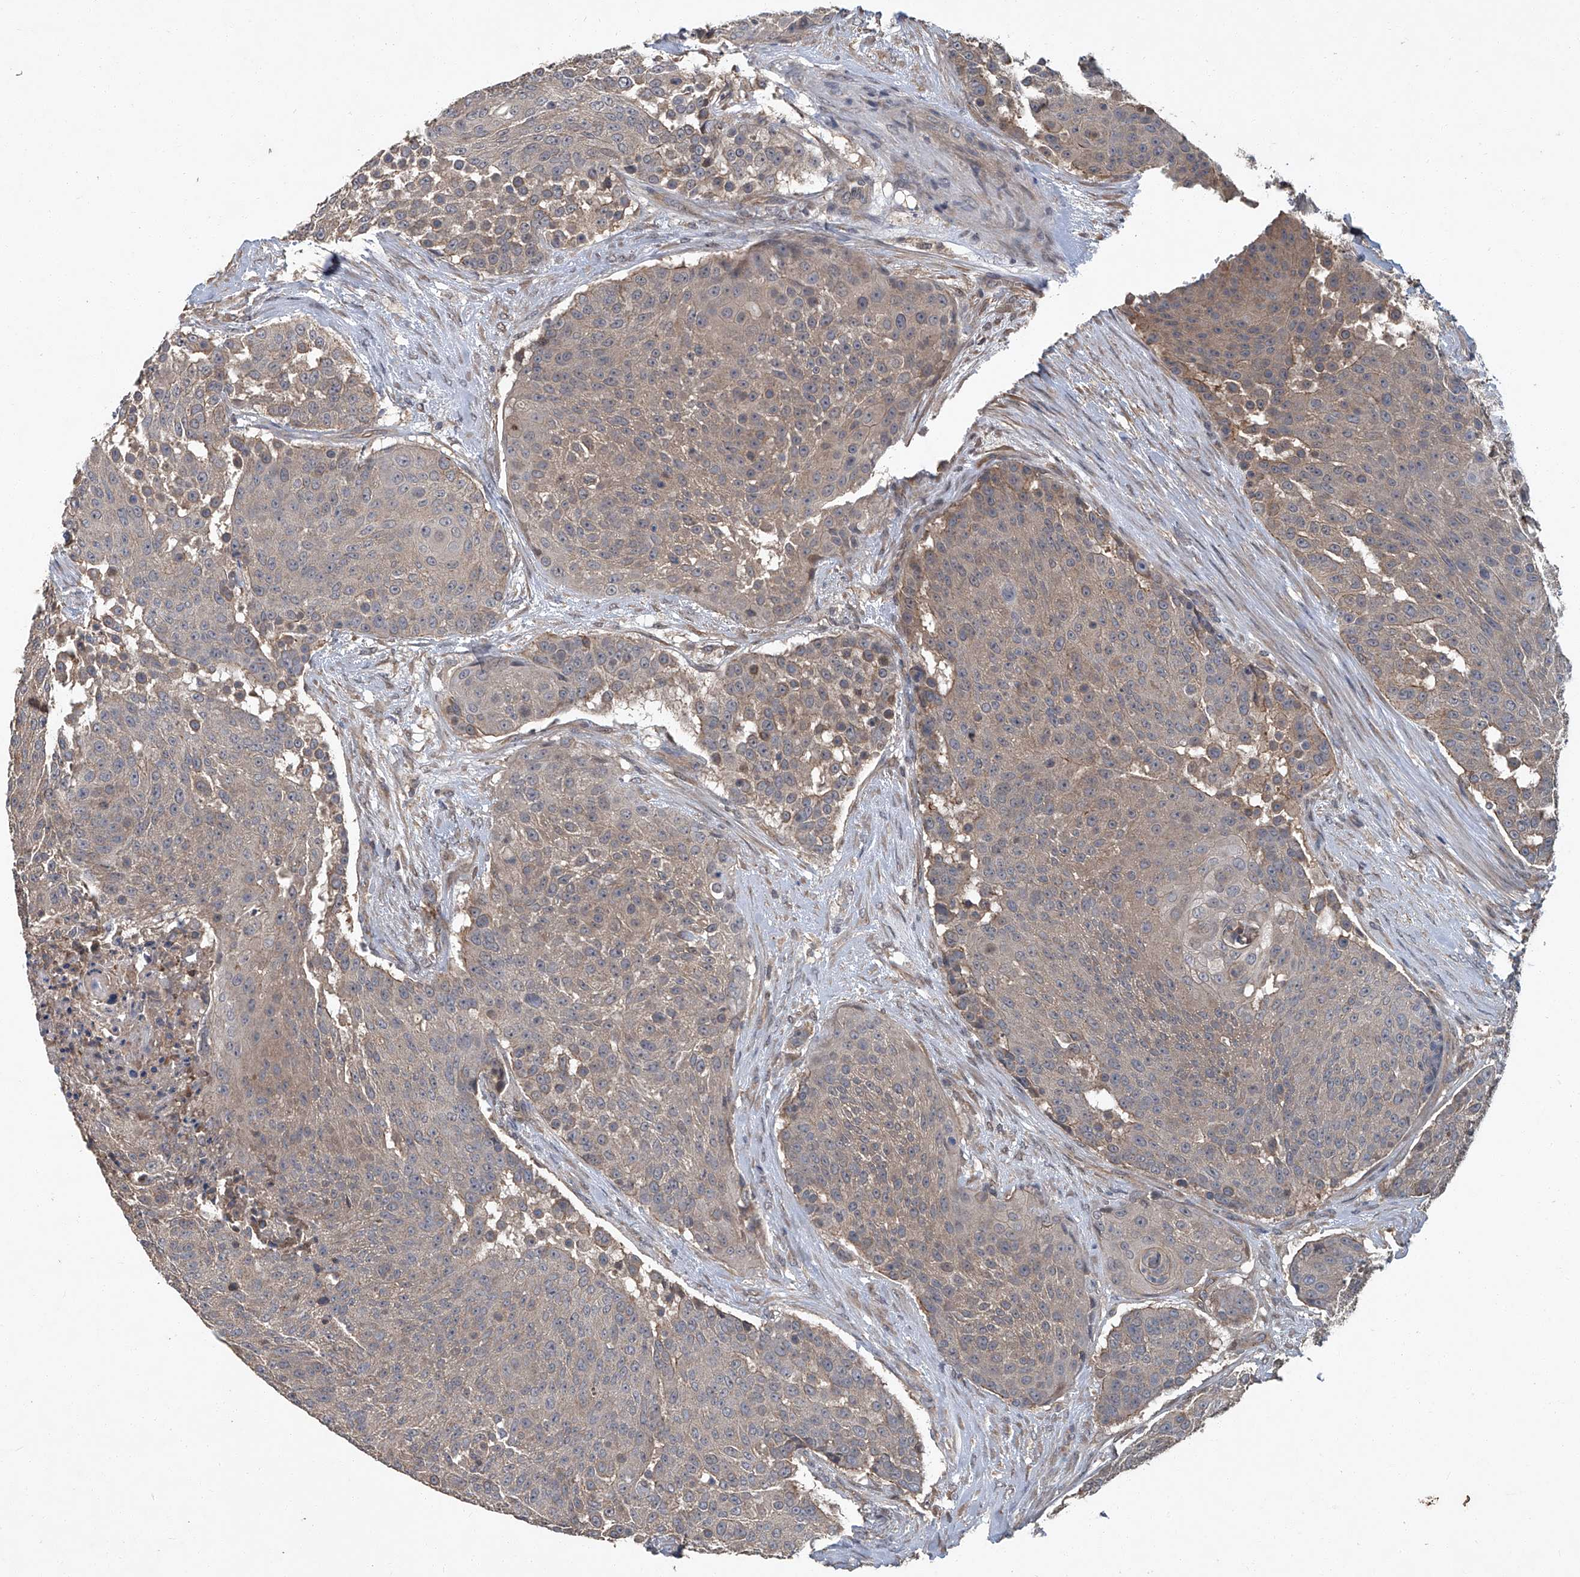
{"staining": {"intensity": "weak", "quantity": "25%-75%", "location": "cytoplasmic/membranous"}, "tissue": "urothelial cancer", "cell_type": "Tumor cells", "image_type": "cancer", "snomed": [{"axis": "morphology", "description": "Urothelial carcinoma, High grade"}, {"axis": "topography", "description": "Urinary bladder"}], "caption": "Human urothelial cancer stained for a protein (brown) demonstrates weak cytoplasmic/membranous positive expression in about 25%-75% of tumor cells.", "gene": "ANKRD34A", "patient": {"sex": "female", "age": 63}}